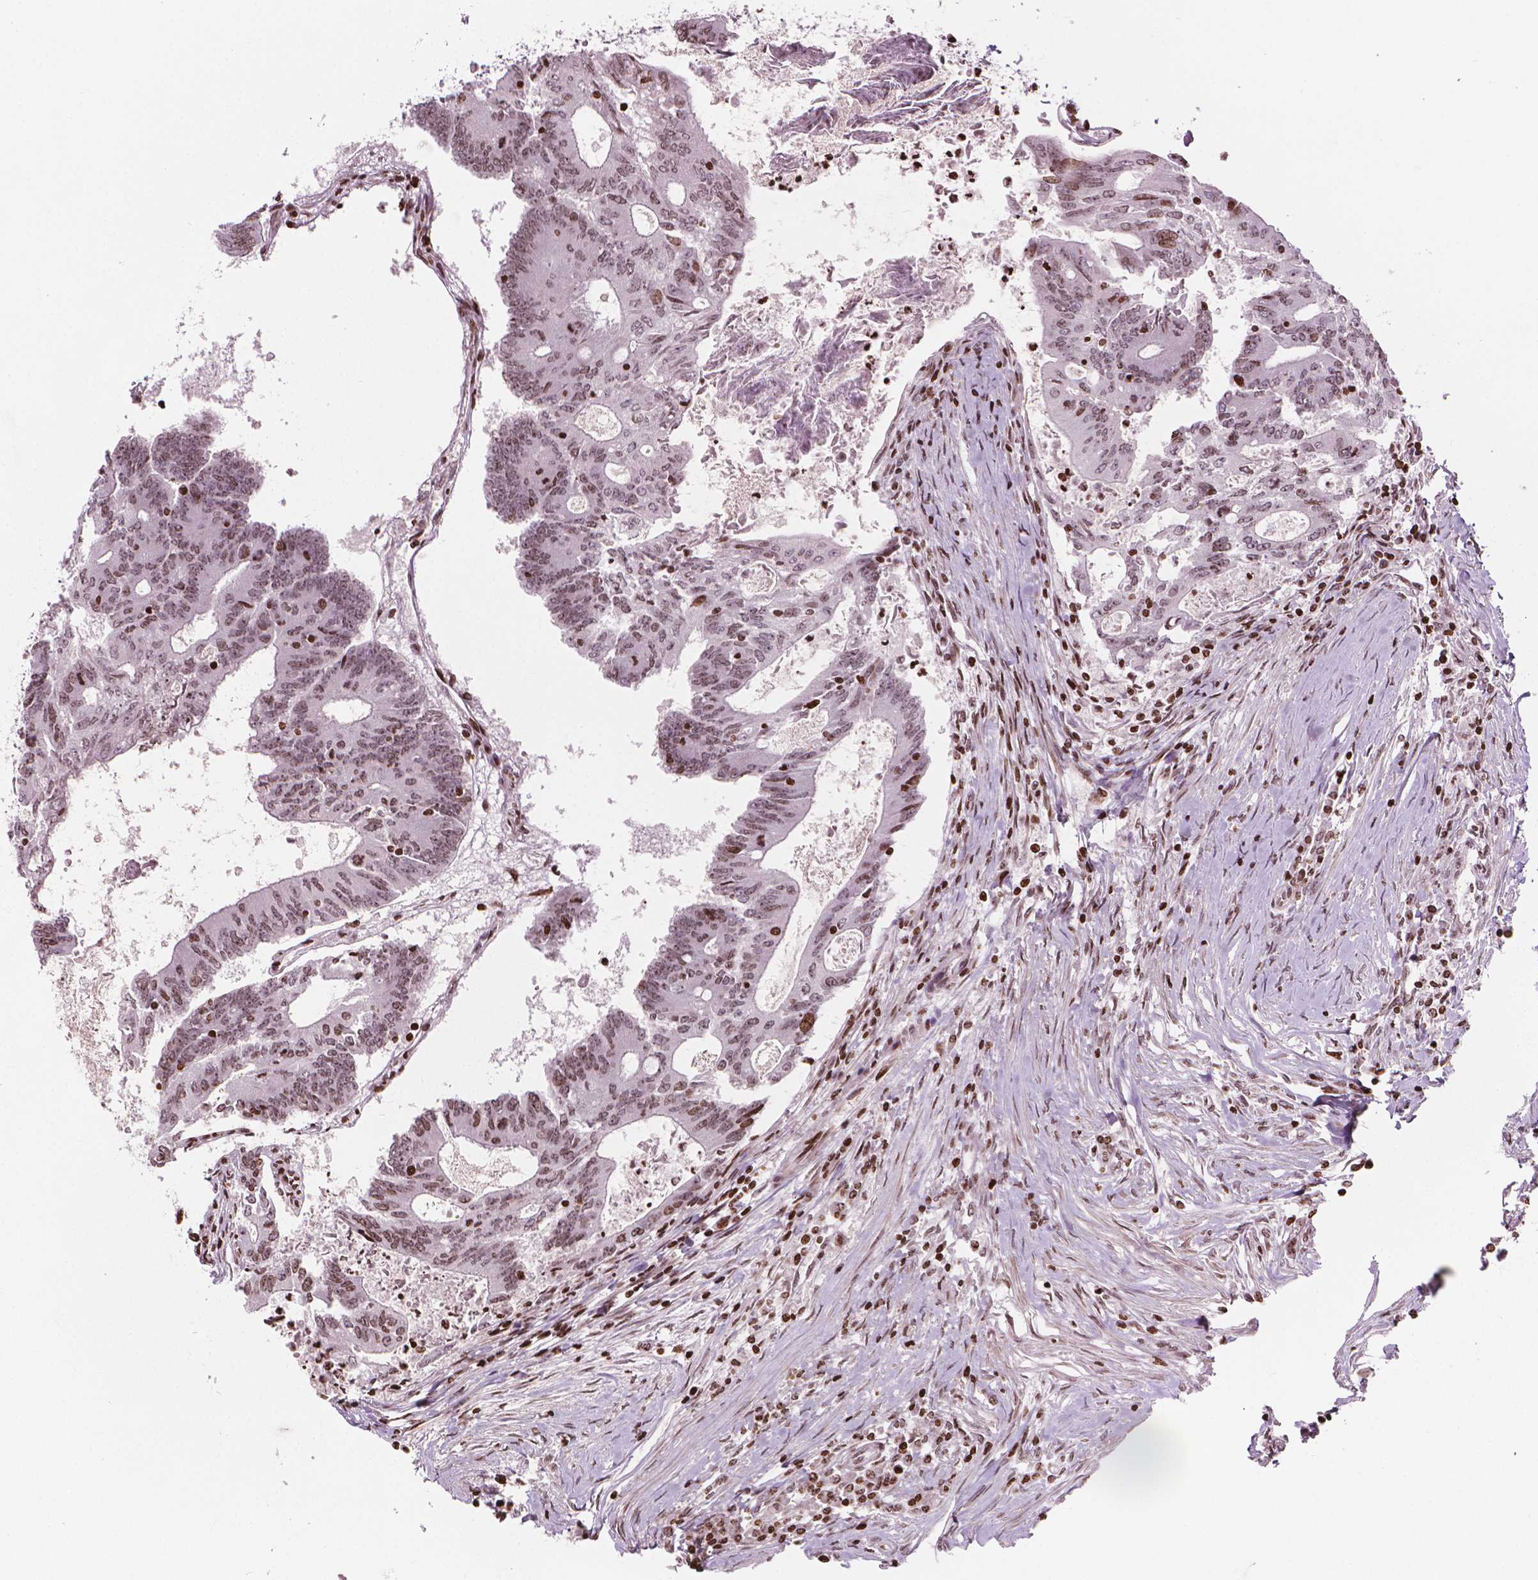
{"staining": {"intensity": "moderate", "quantity": ">75%", "location": "nuclear"}, "tissue": "colorectal cancer", "cell_type": "Tumor cells", "image_type": "cancer", "snomed": [{"axis": "morphology", "description": "Adenocarcinoma, NOS"}, {"axis": "topography", "description": "Colon"}], "caption": "Protein analysis of colorectal cancer (adenocarcinoma) tissue reveals moderate nuclear staining in approximately >75% of tumor cells.", "gene": "PIP4K2A", "patient": {"sex": "female", "age": 70}}